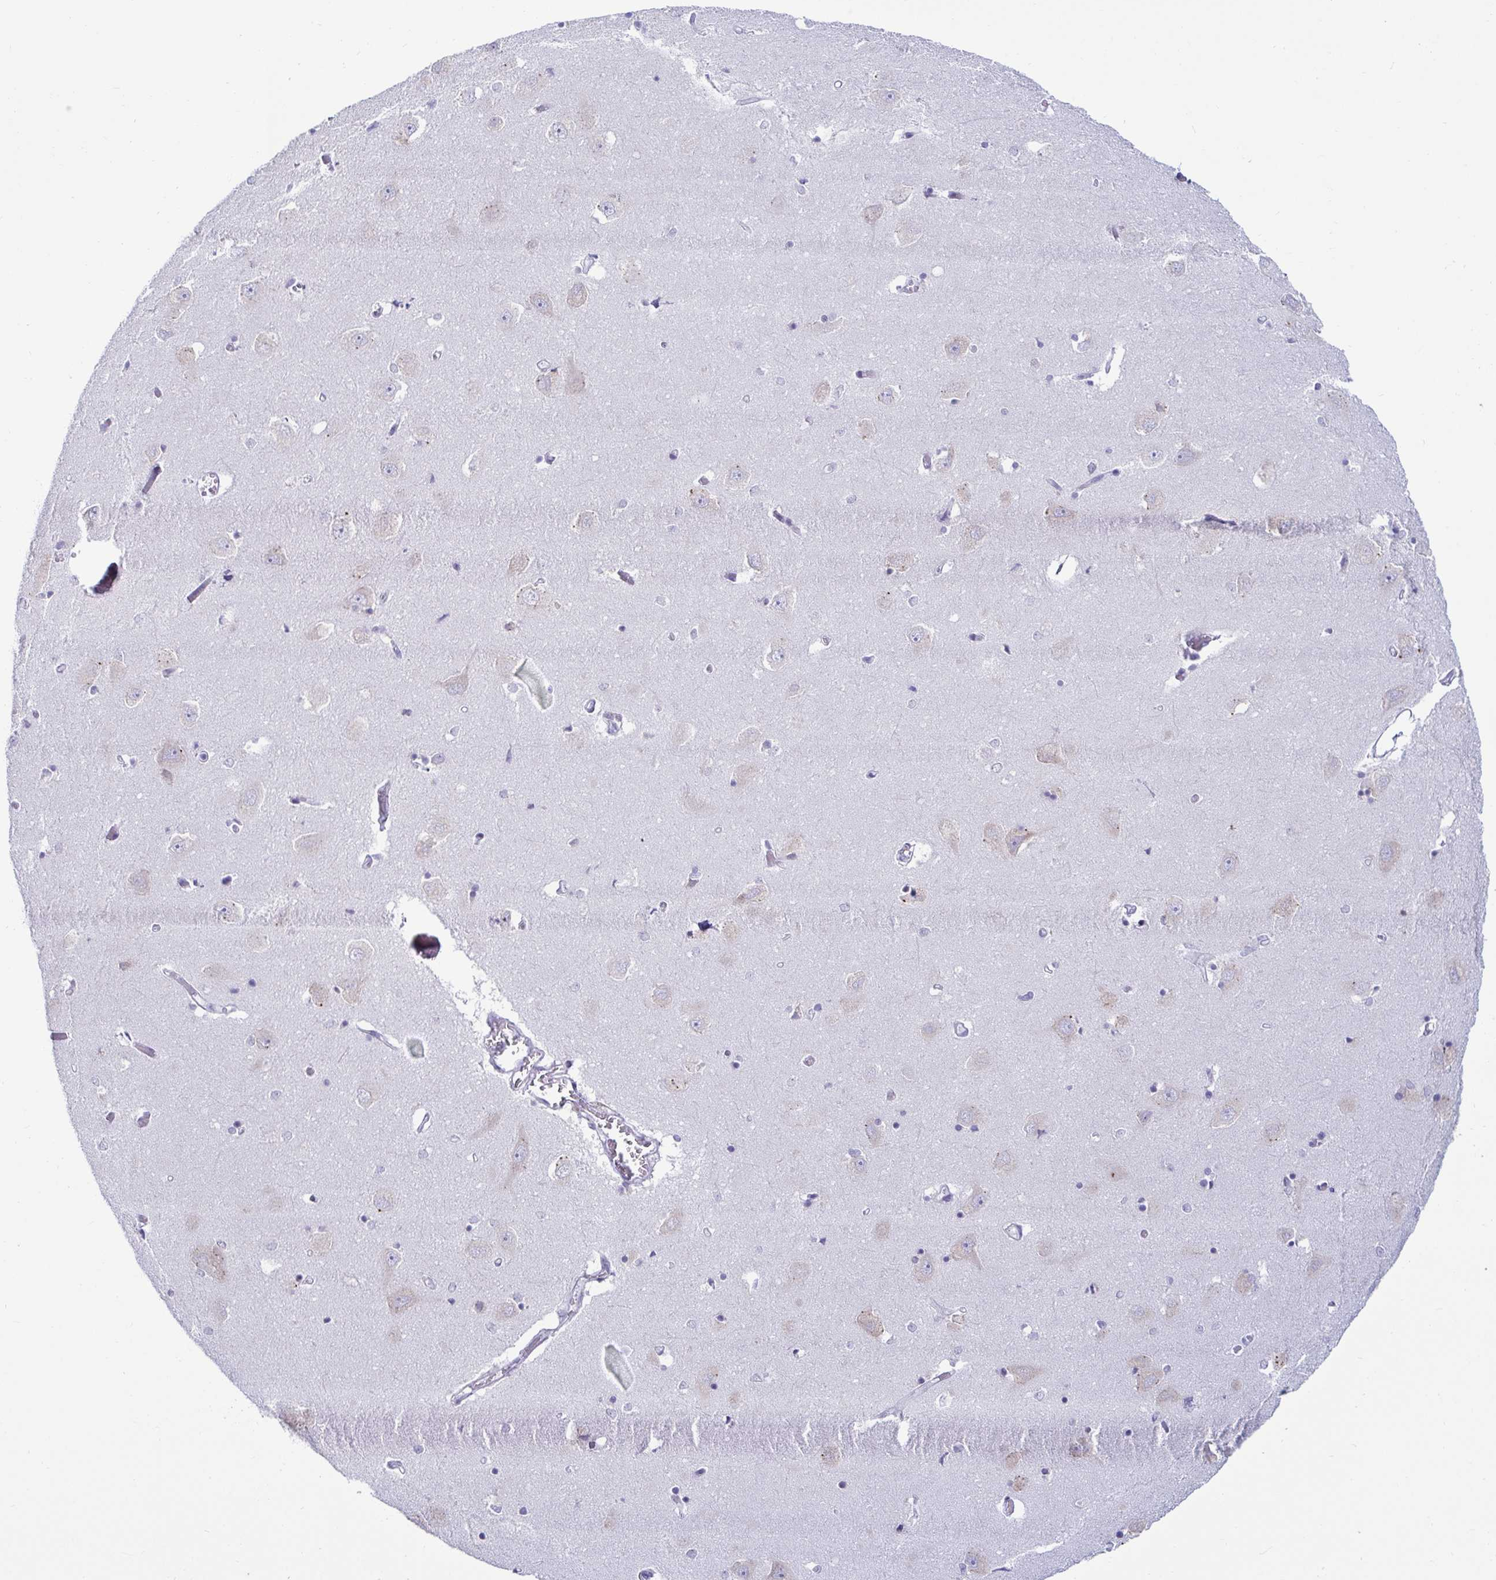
{"staining": {"intensity": "negative", "quantity": "none", "location": "none"}, "tissue": "caudate", "cell_type": "Glial cells", "image_type": "normal", "snomed": [{"axis": "morphology", "description": "Normal tissue, NOS"}, {"axis": "topography", "description": "Lateral ventricle wall"}, {"axis": "topography", "description": "Hippocampus"}], "caption": "High power microscopy histopathology image of an IHC micrograph of unremarkable caudate, revealing no significant positivity in glial cells.", "gene": "TFPI2", "patient": {"sex": "female", "age": 63}}